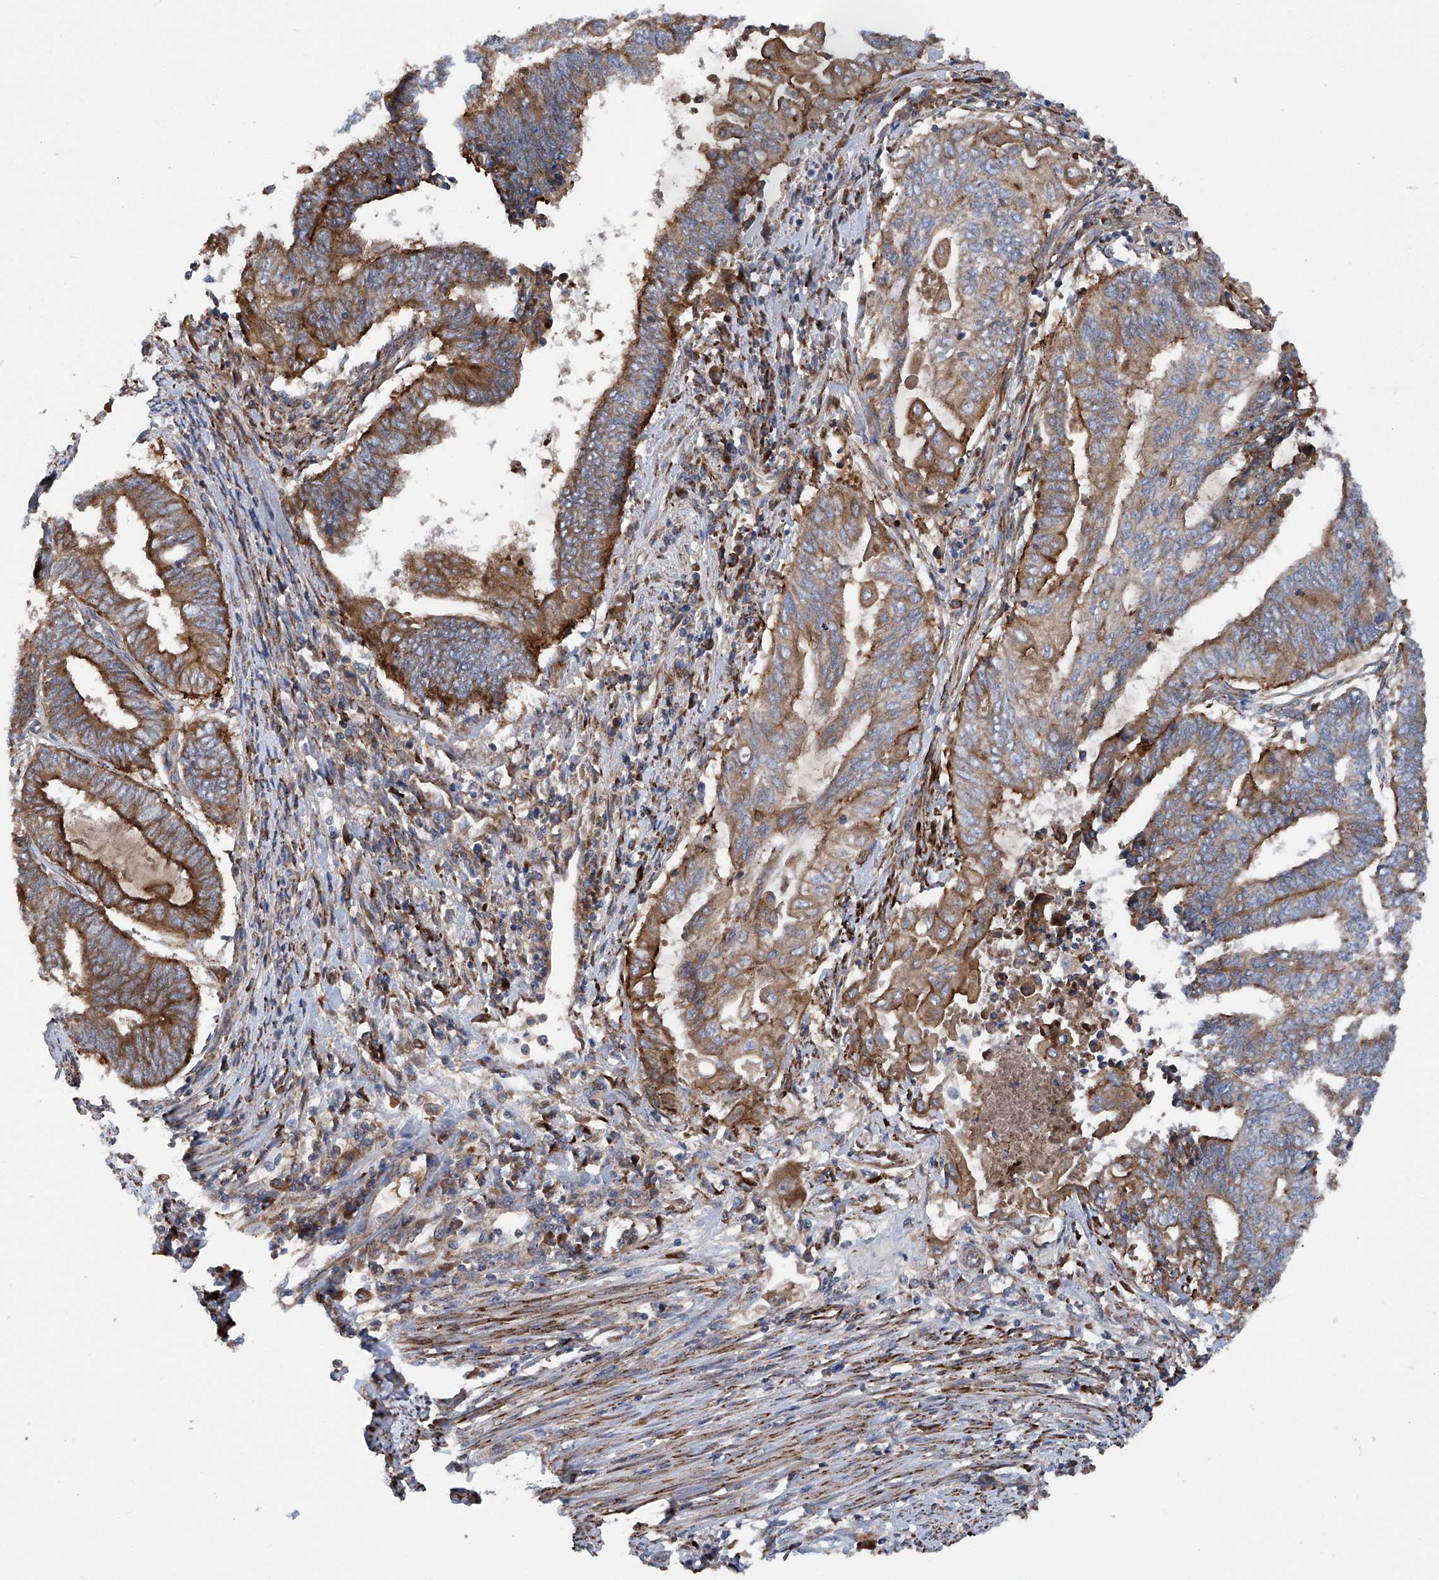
{"staining": {"intensity": "moderate", "quantity": ">75%", "location": "cytoplasmic/membranous"}, "tissue": "endometrial cancer", "cell_type": "Tumor cells", "image_type": "cancer", "snomed": [{"axis": "morphology", "description": "Adenocarcinoma, NOS"}, {"axis": "topography", "description": "Uterus"}, {"axis": "topography", "description": "Endometrium"}], "caption": "About >75% of tumor cells in adenocarcinoma (endometrial) show moderate cytoplasmic/membranous protein staining as visualized by brown immunohistochemical staining.", "gene": "ASCC3", "patient": {"sex": "female", "age": 70}}